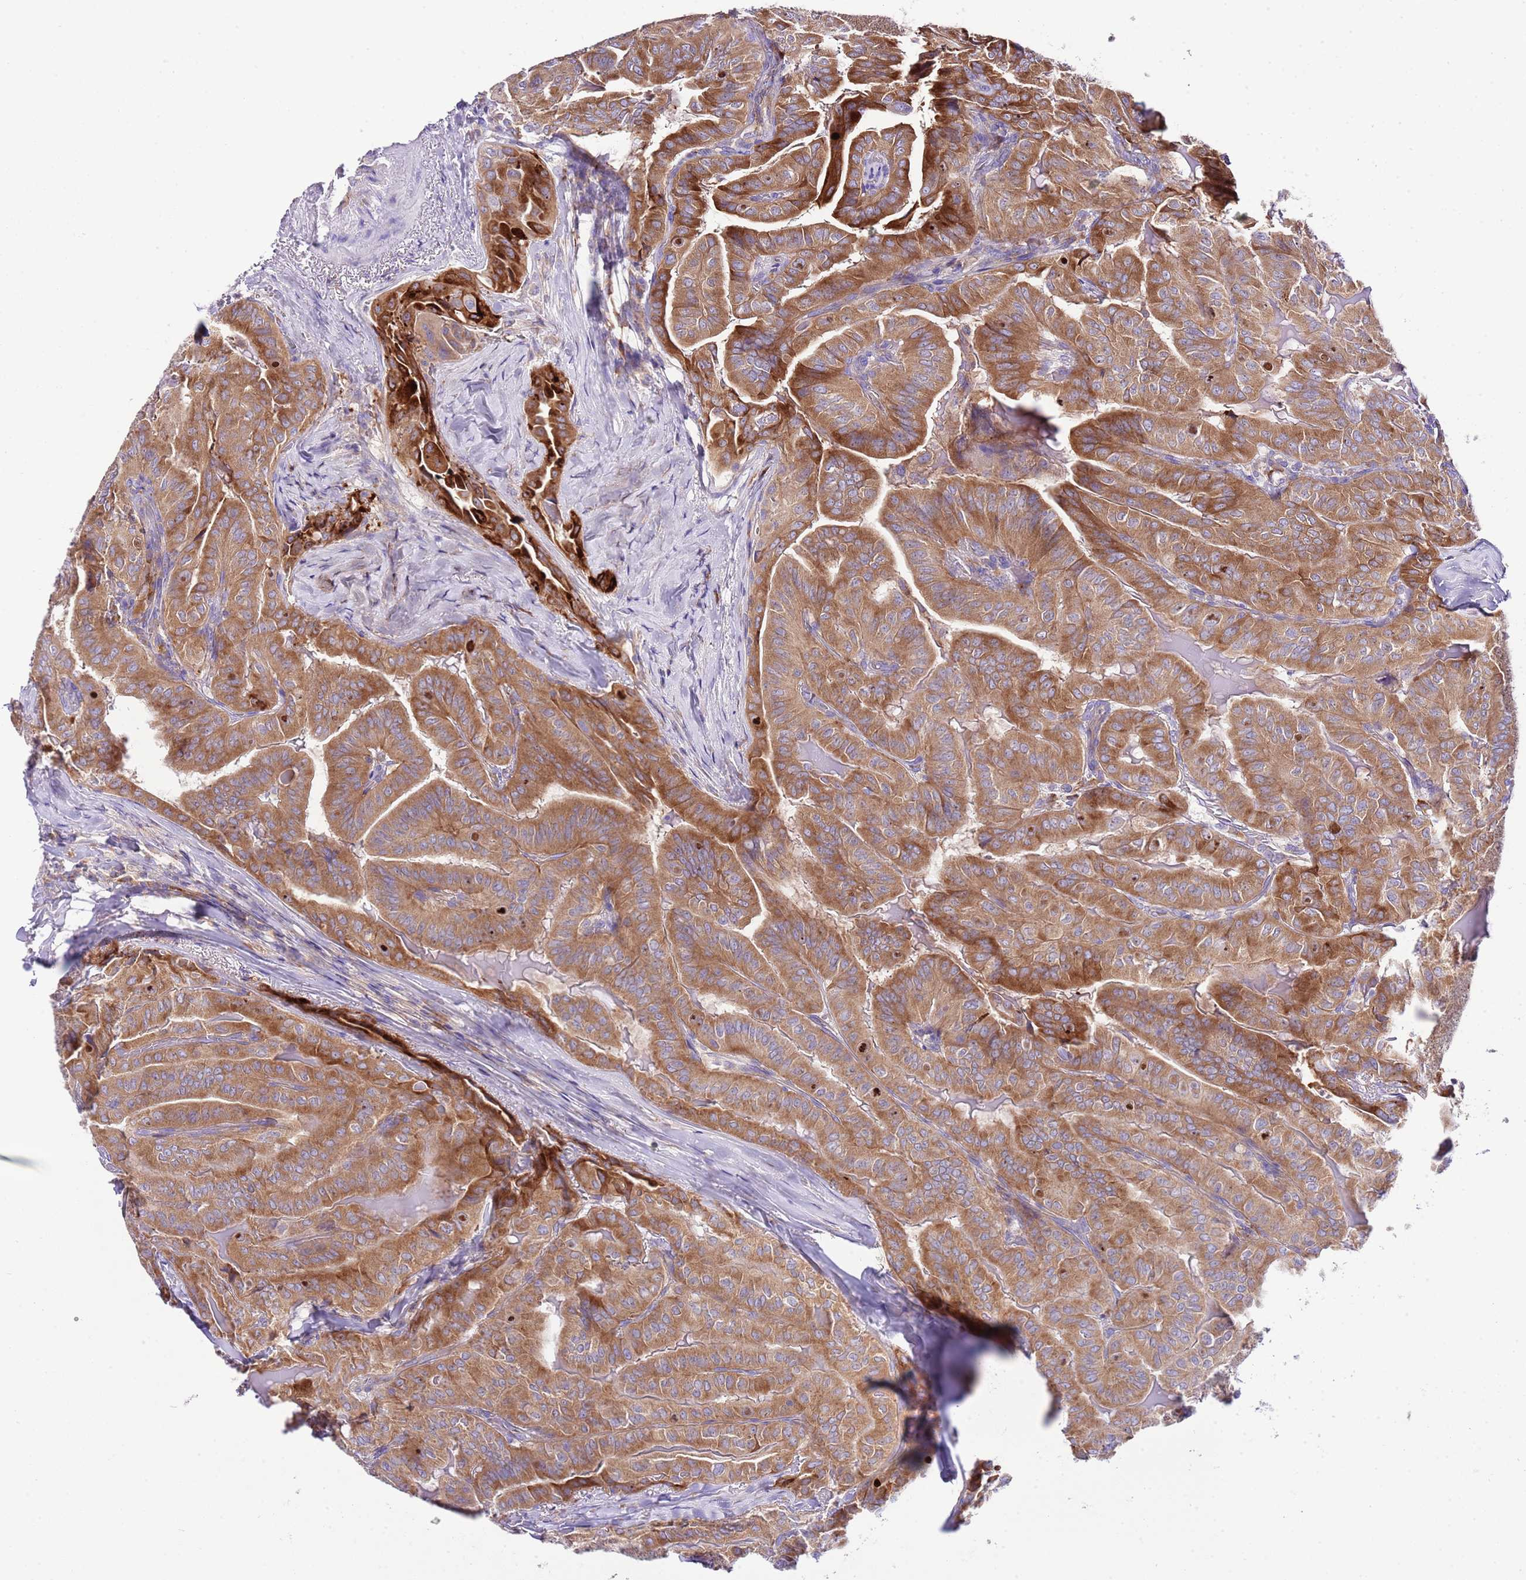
{"staining": {"intensity": "strong", "quantity": ">75%", "location": "cytoplasmic/membranous"}, "tissue": "thyroid cancer", "cell_type": "Tumor cells", "image_type": "cancer", "snomed": [{"axis": "morphology", "description": "Papillary adenocarcinoma, NOS"}, {"axis": "topography", "description": "Thyroid gland"}], "caption": "A high amount of strong cytoplasmic/membranous staining is present in about >75% of tumor cells in thyroid papillary adenocarcinoma tissue.", "gene": "RPS10", "patient": {"sex": "female", "age": 68}}